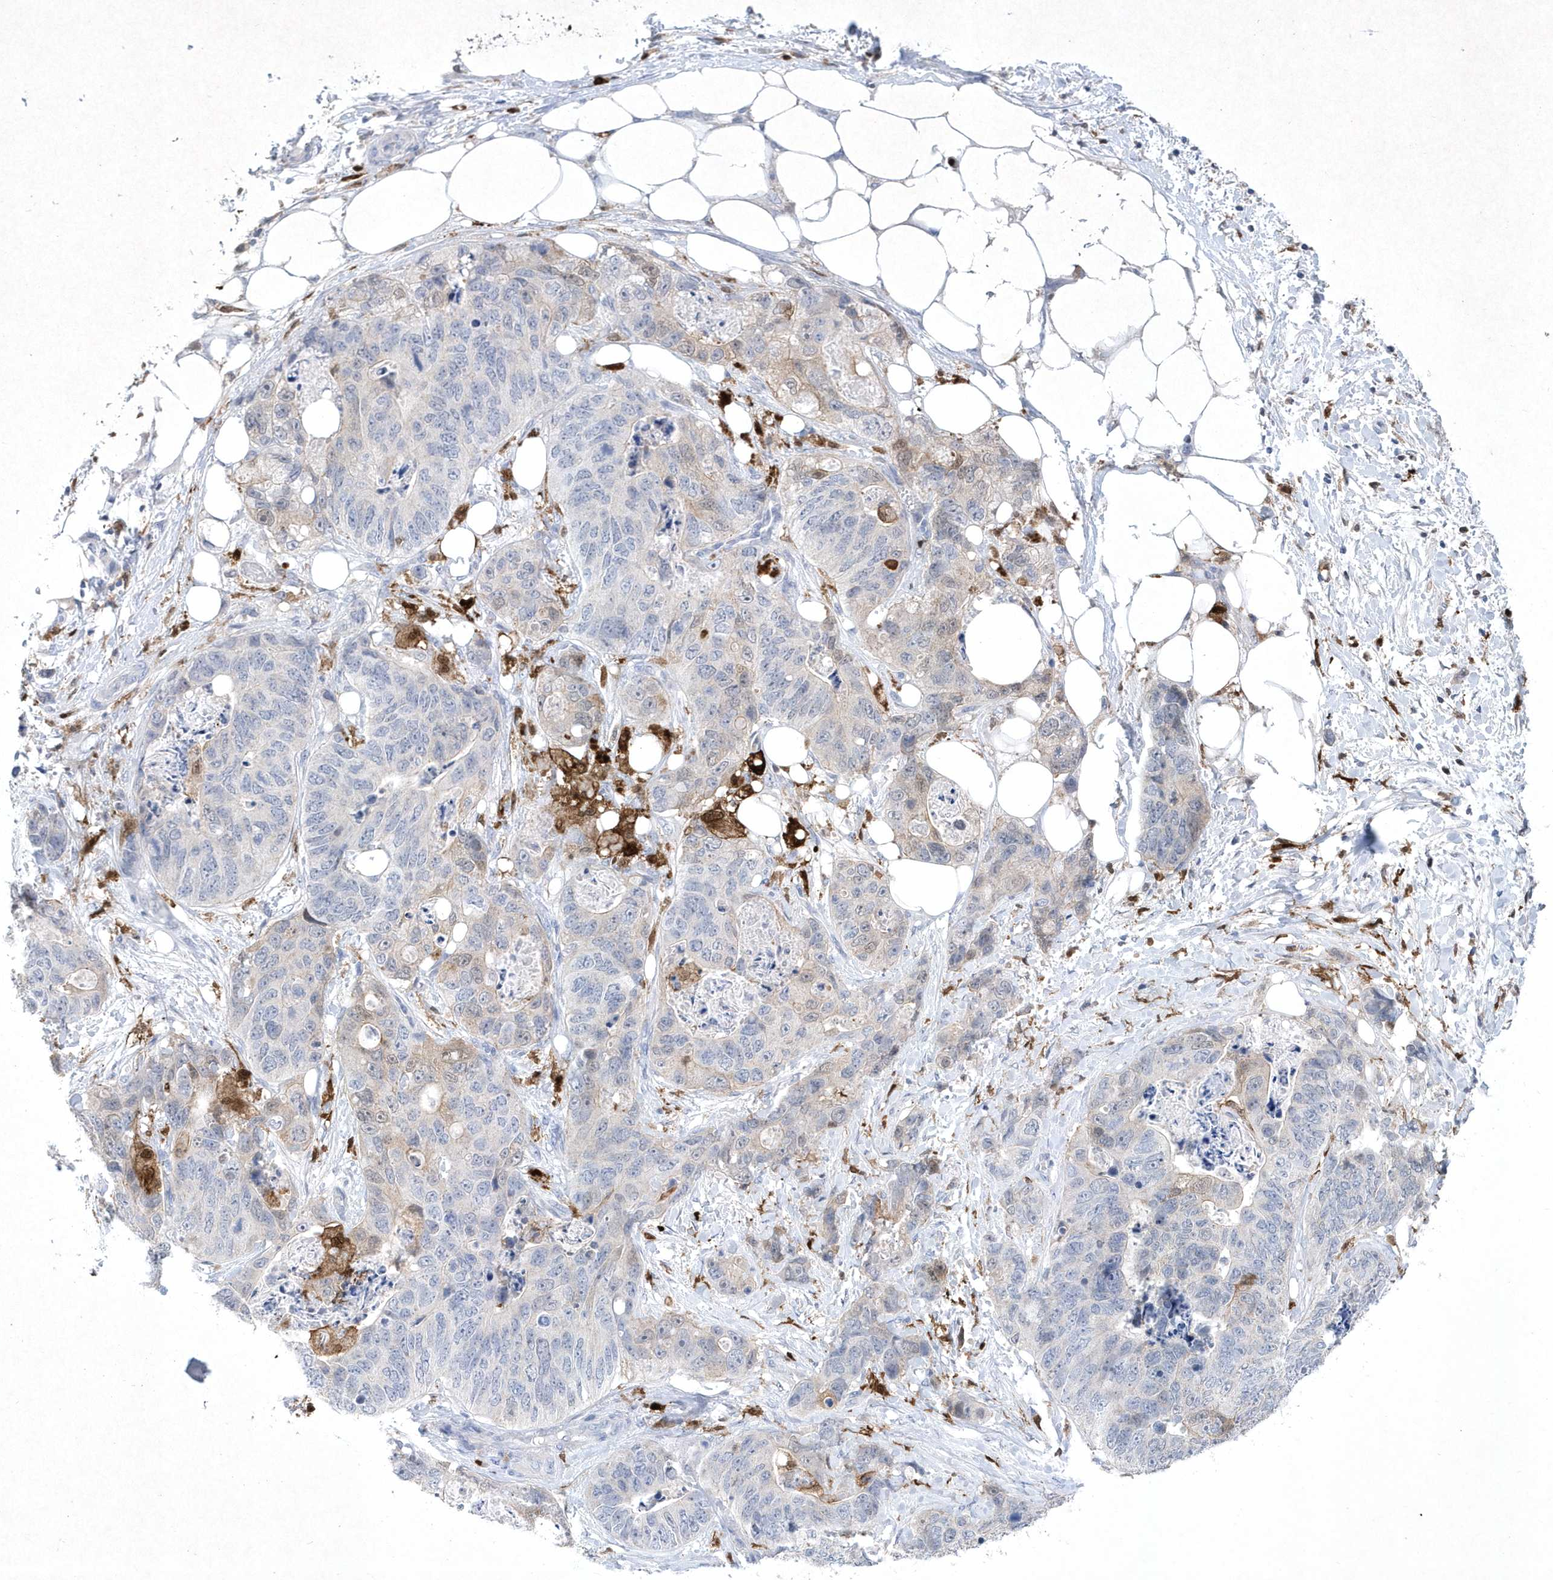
{"staining": {"intensity": "weak", "quantity": "<25%", "location": "cytoplasmic/membranous"}, "tissue": "stomach cancer", "cell_type": "Tumor cells", "image_type": "cancer", "snomed": [{"axis": "morphology", "description": "Adenocarcinoma, NOS"}, {"axis": "topography", "description": "Stomach"}], "caption": "Tumor cells are negative for protein expression in human stomach cancer.", "gene": "BHLHA15", "patient": {"sex": "female", "age": 89}}